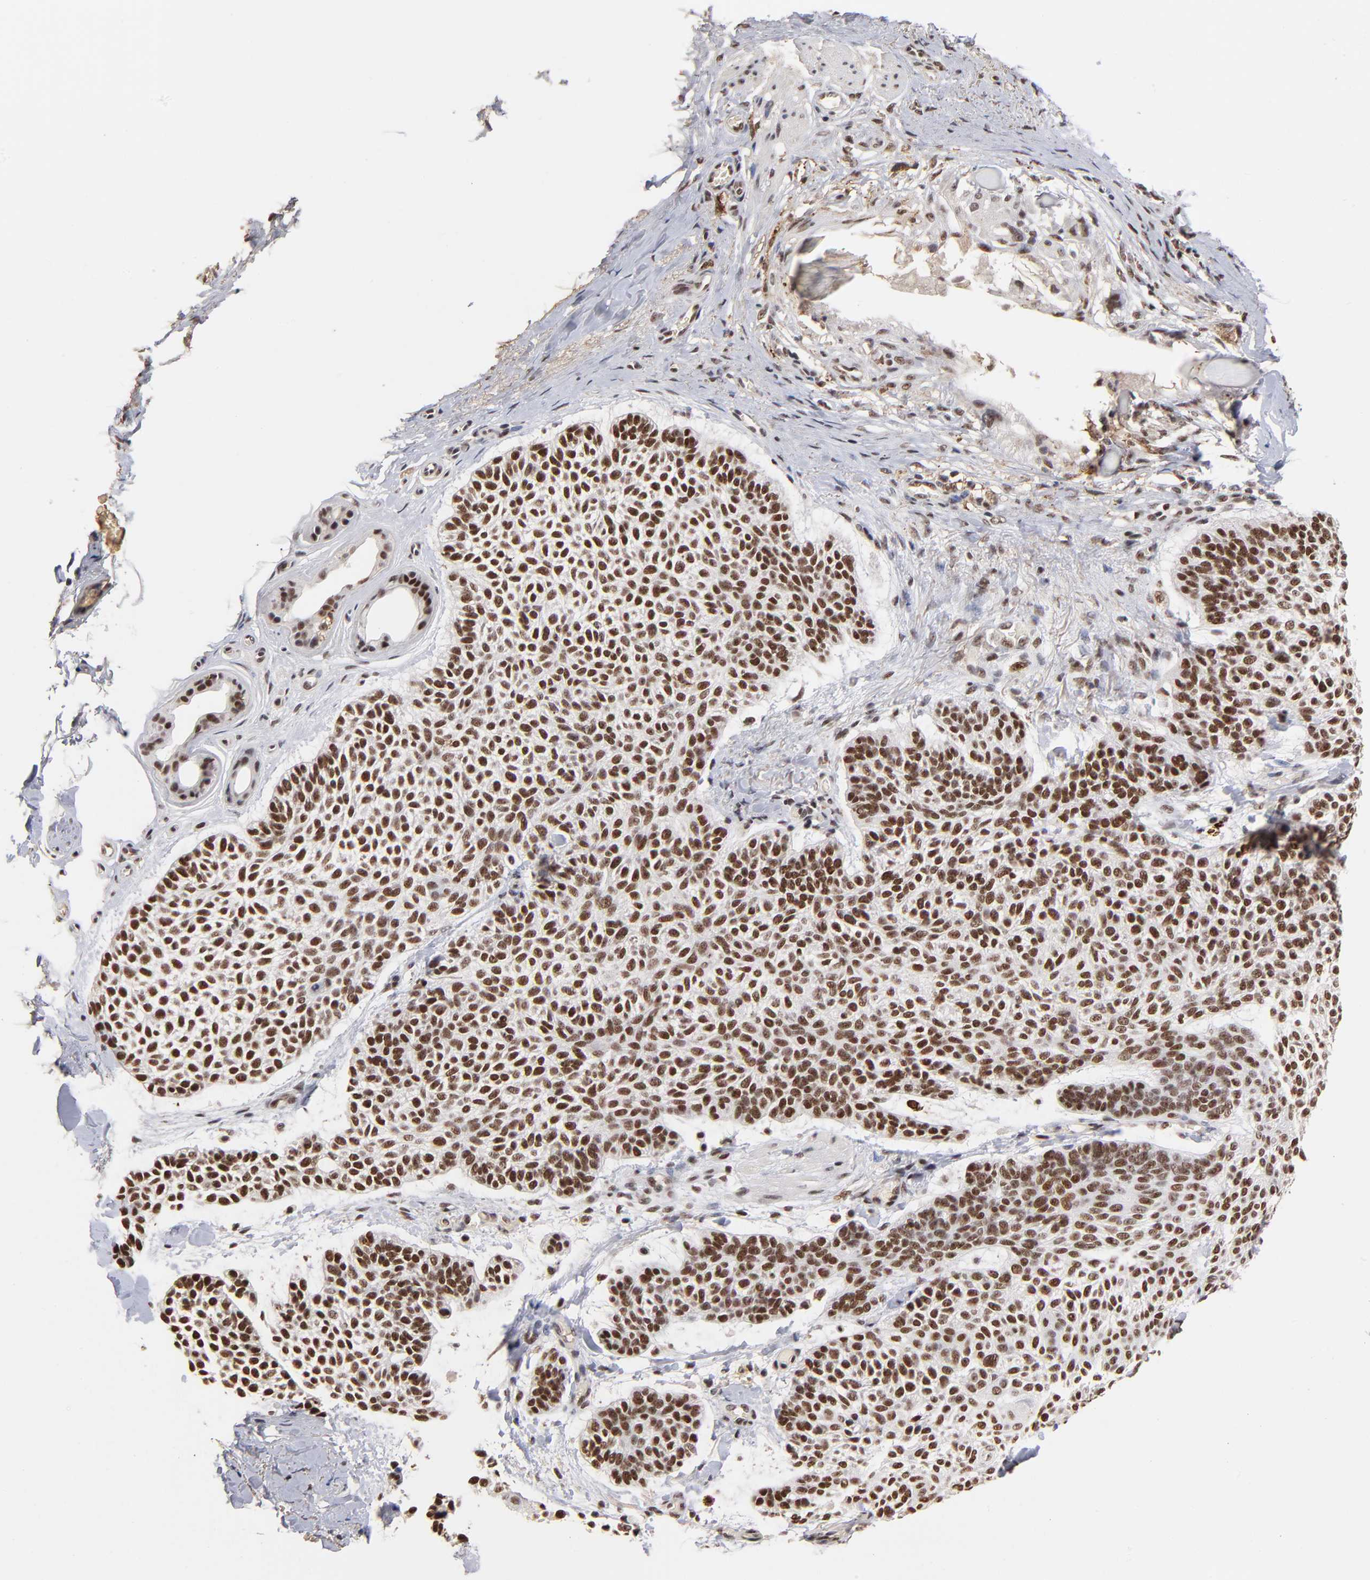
{"staining": {"intensity": "strong", "quantity": ">75%", "location": "nuclear"}, "tissue": "skin cancer", "cell_type": "Tumor cells", "image_type": "cancer", "snomed": [{"axis": "morphology", "description": "Normal tissue, NOS"}, {"axis": "morphology", "description": "Basal cell carcinoma"}, {"axis": "topography", "description": "Skin"}], "caption": "Tumor cells reveal high levels of strong nuclear staining in approximately >75% of cells in skin cancer.", "gene": "ZNF146", "patient": {"sex": "female", "age": 70}}